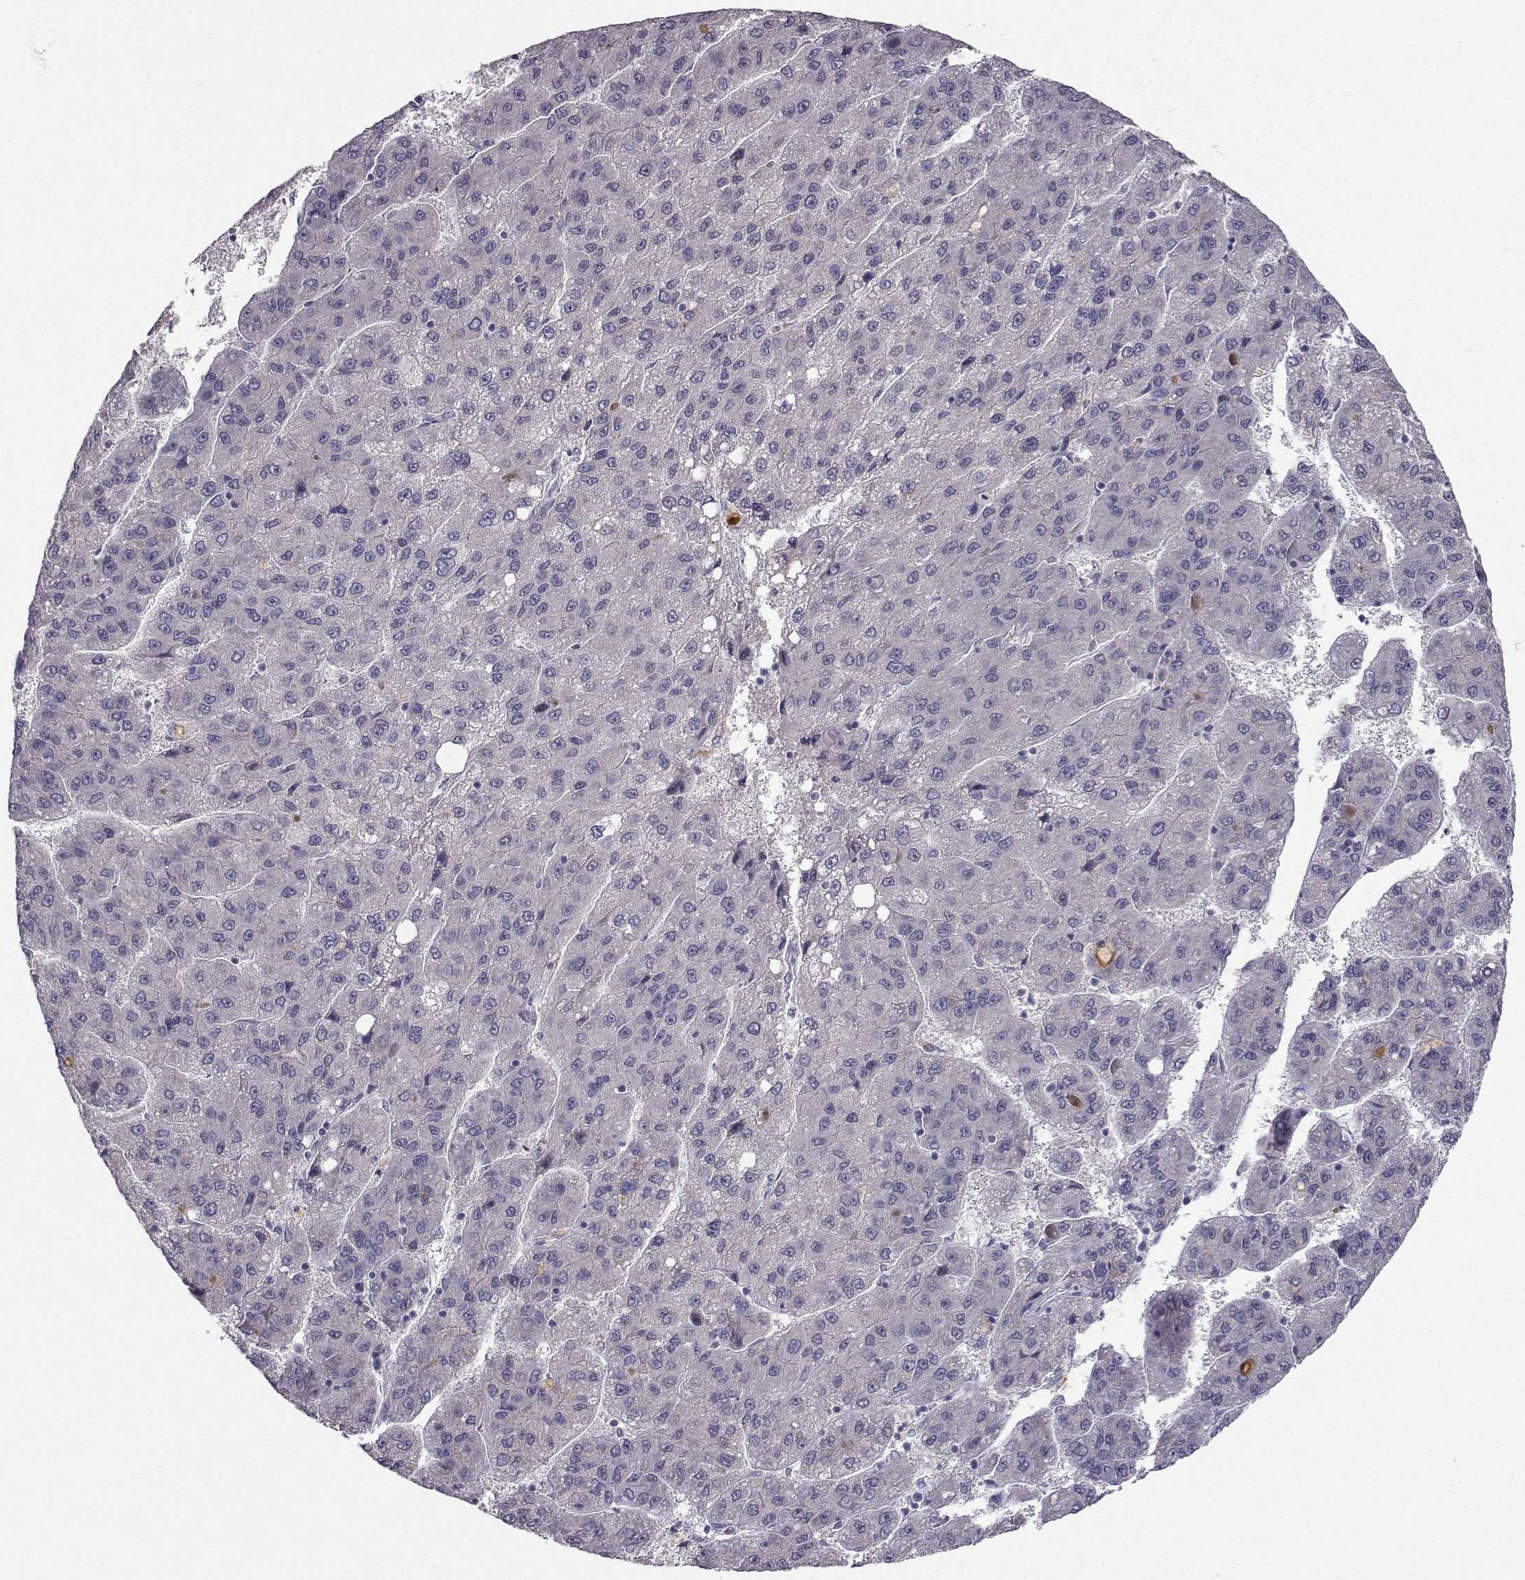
{"staining": {"intensity": "negative", "quantity": "none", "location": "none"}, "tissue": "liver cancer", "cell_type": "Tumor cells", "image_type": "cancer", "snomed": [{"axis": "morphology", "description": "Carcinoma, Hepatocellular, NOS"}, {"axis": "topography", "description": "Liver"}], "caption": "Human hepatocellular carcinoma (liver) stained for a protein using immunohistochemistry (IHC) shows no staining in tumor cells.", "gene": "SLC6A3", "patient": {"sex": "female", "age": 82}}